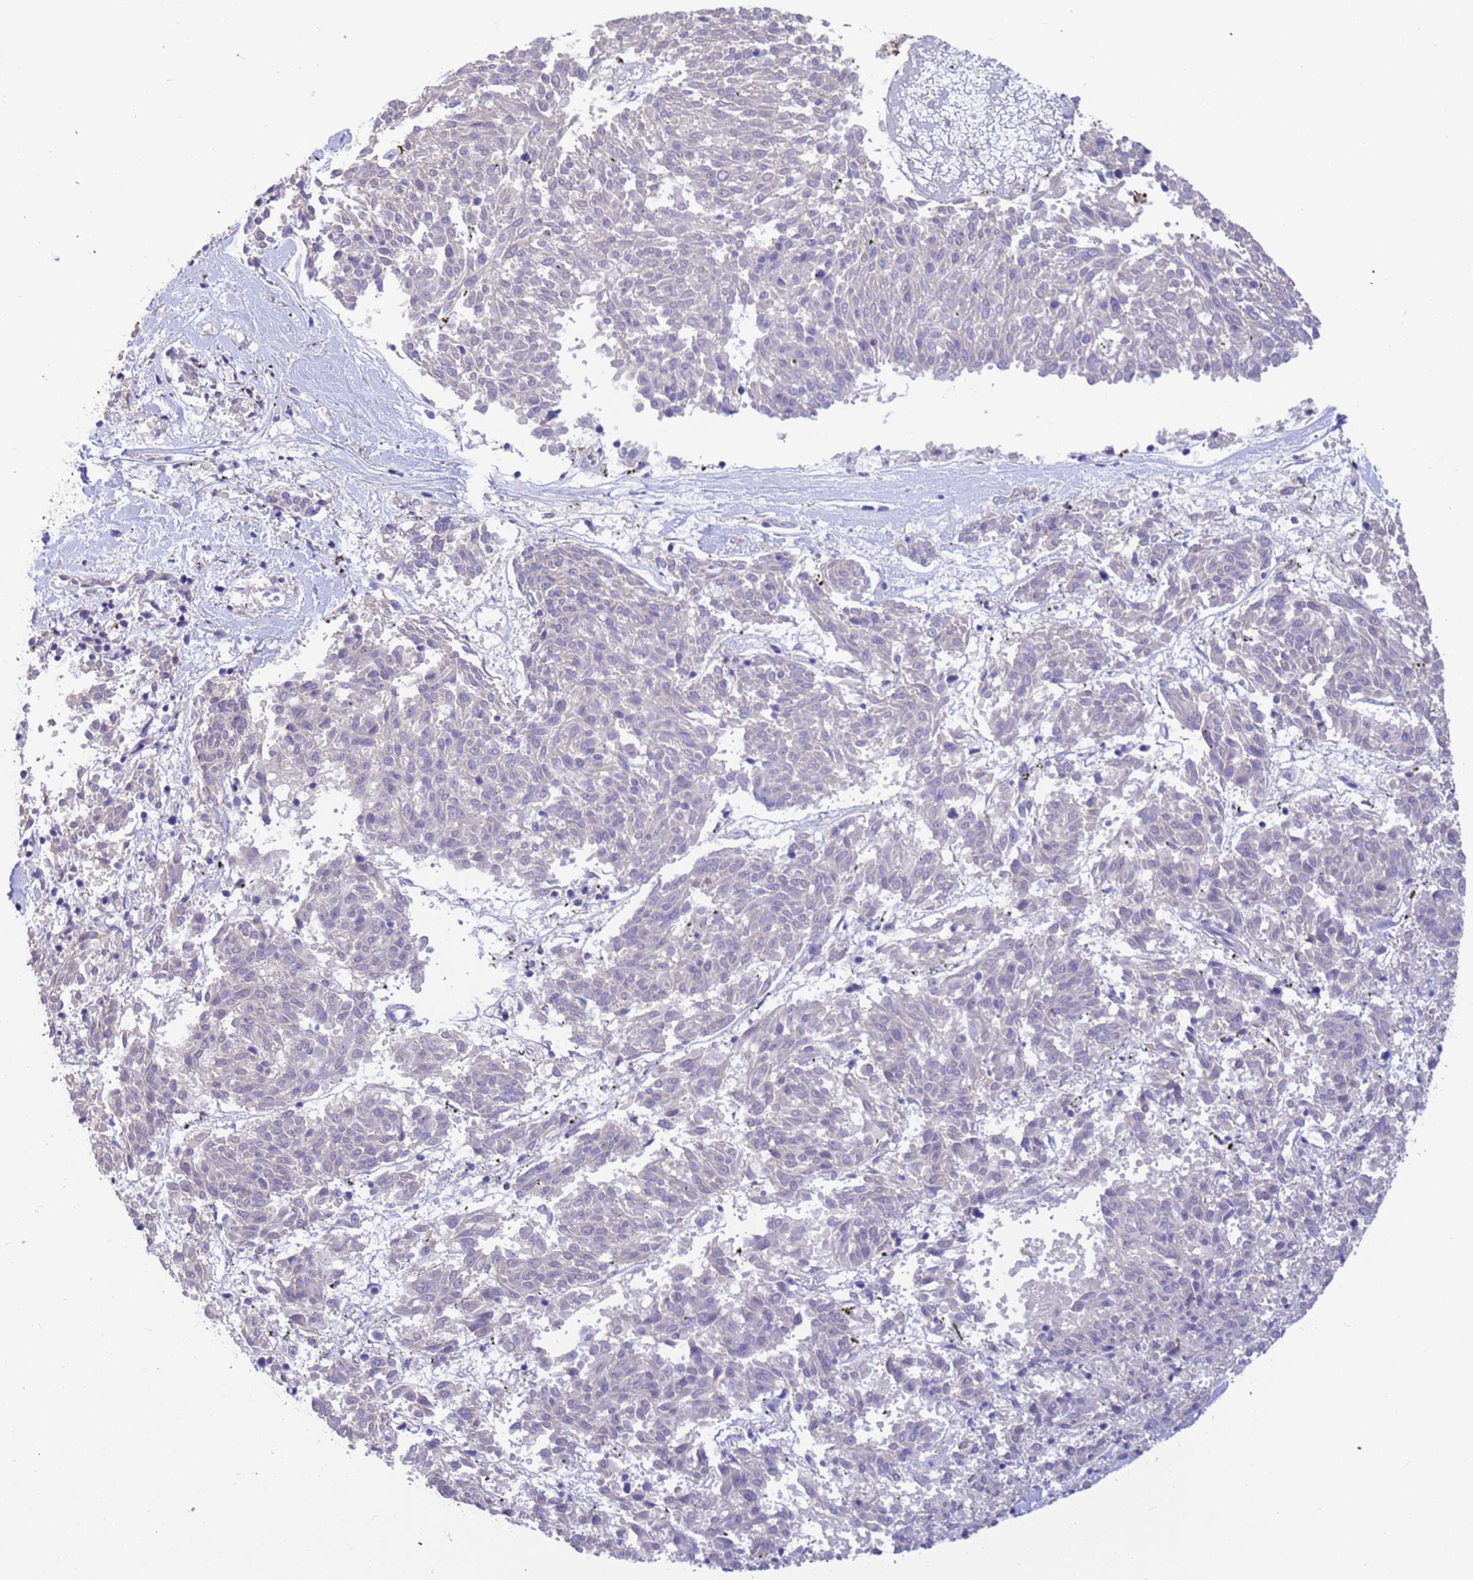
{"staining": {"intensity": "negative", "quantity": "none", "location": "none"}, "tissue": "melanoma", "cell_type": "Tumor cells", "image_type": "cancer", "snomed": [{"axis": "morphology", "description": "Malignant melanoma, NOS"}, {"axis": "topography", "description": "Skin"}], "caption": "An immunohistochemistry (IHC) histopathology image of malignant melanoma is shown. There is no staining in tumor cells of malignant melanoma.", "gene": "SRL", "patient": {"sex": "female", "age": 72}}